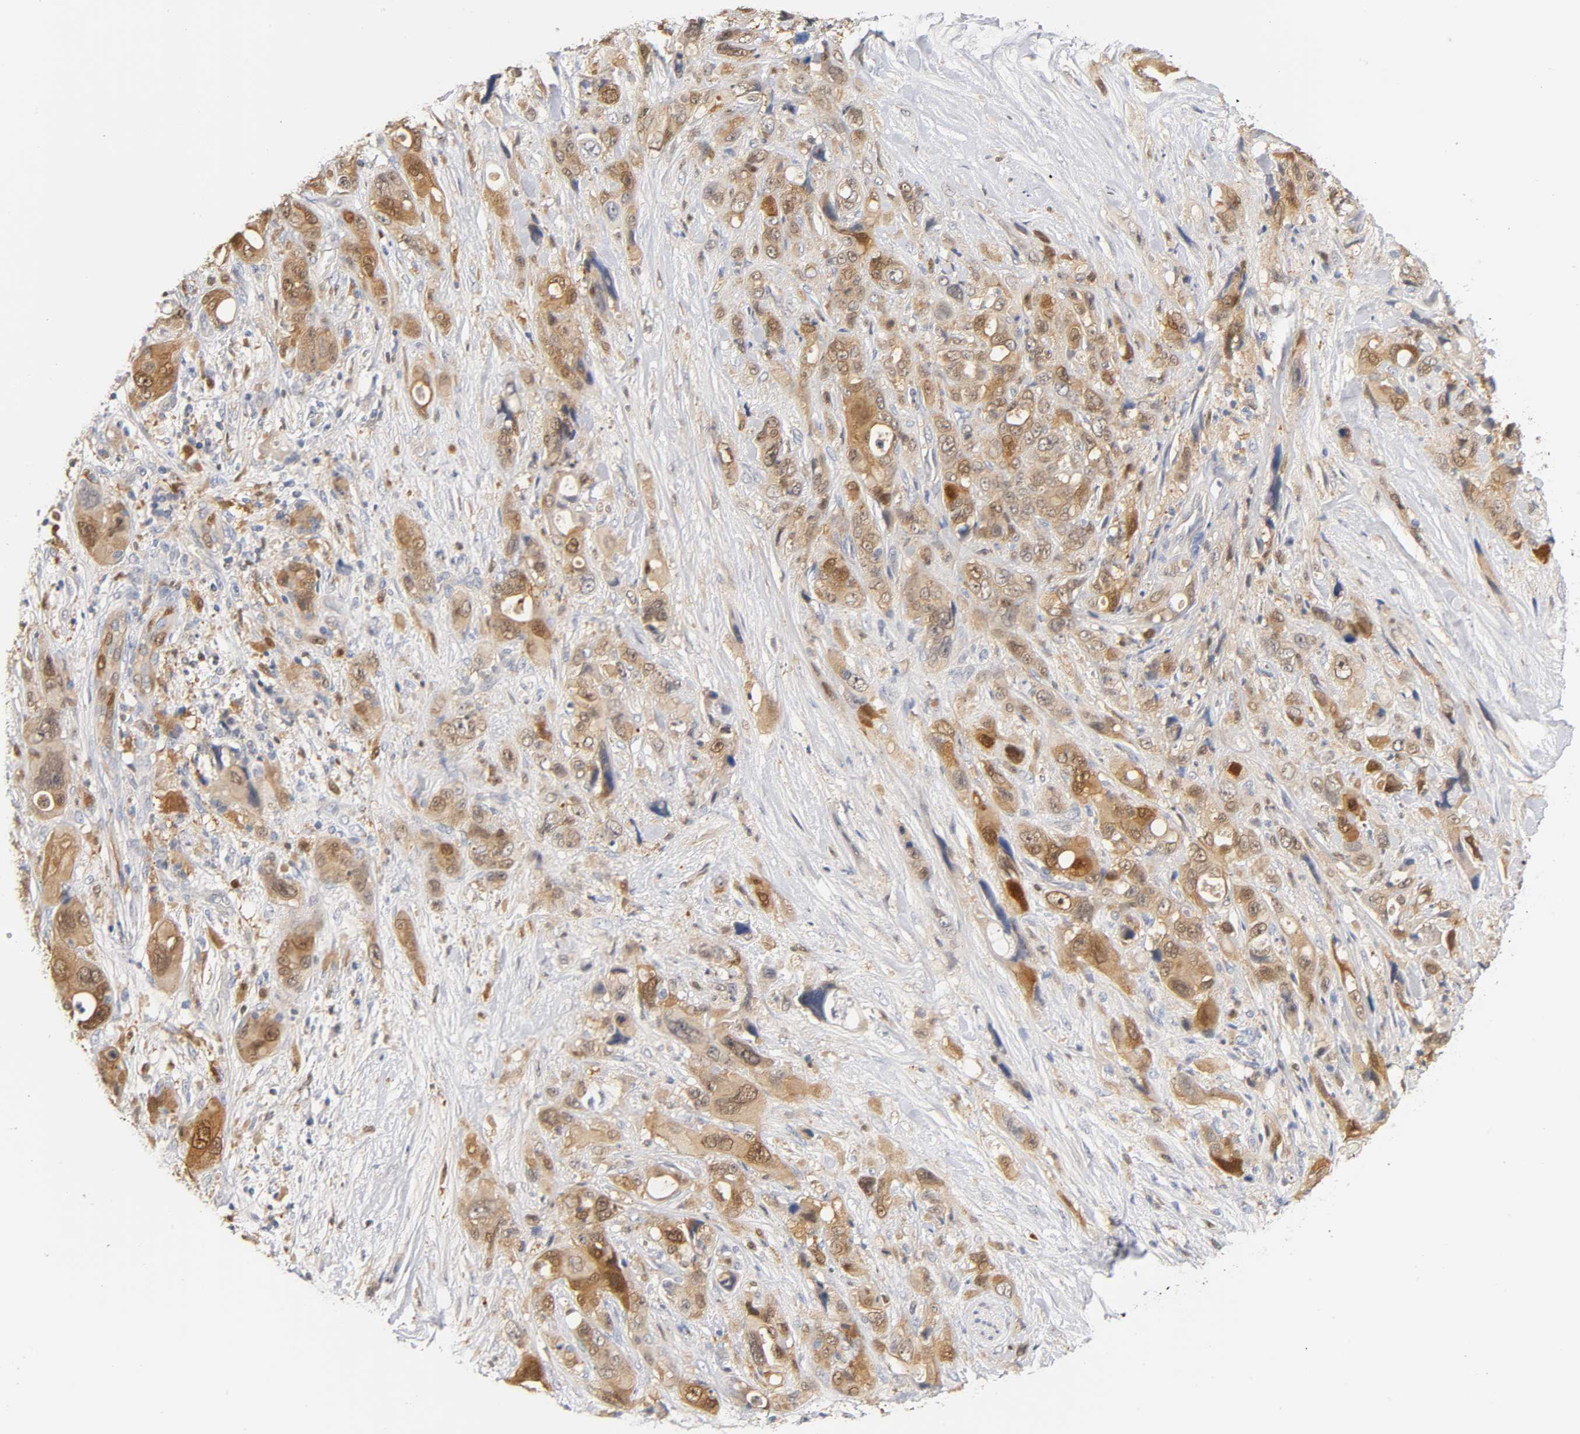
{"staining": {"intensity": "moderate", "quantity": ">75%", "location": "cytoplasmic/membranous,nuclear"}, "tissue": "pancreatic cancer", "cell_type": "Tumor cells", "image_type": "cancer", "snomed": [{"axis": "morphology", "description": "Adenocarcinoma, NOS"}, {"axis": "topography", "description": "Pancreas"}], "caption": "Immunohistochemistry (IHC) (DAB) staining of human pancreatic cancer (adenocarcinoma) demonstrates moderate cytoplasmic/membranous and nuclear protein positivity in approximately >75% of tumor cells. Ihc stains the protein in brown and the nuclei are stained blue.", "gene": "IL18", "patient": {"sex": "male", "age": 46}}